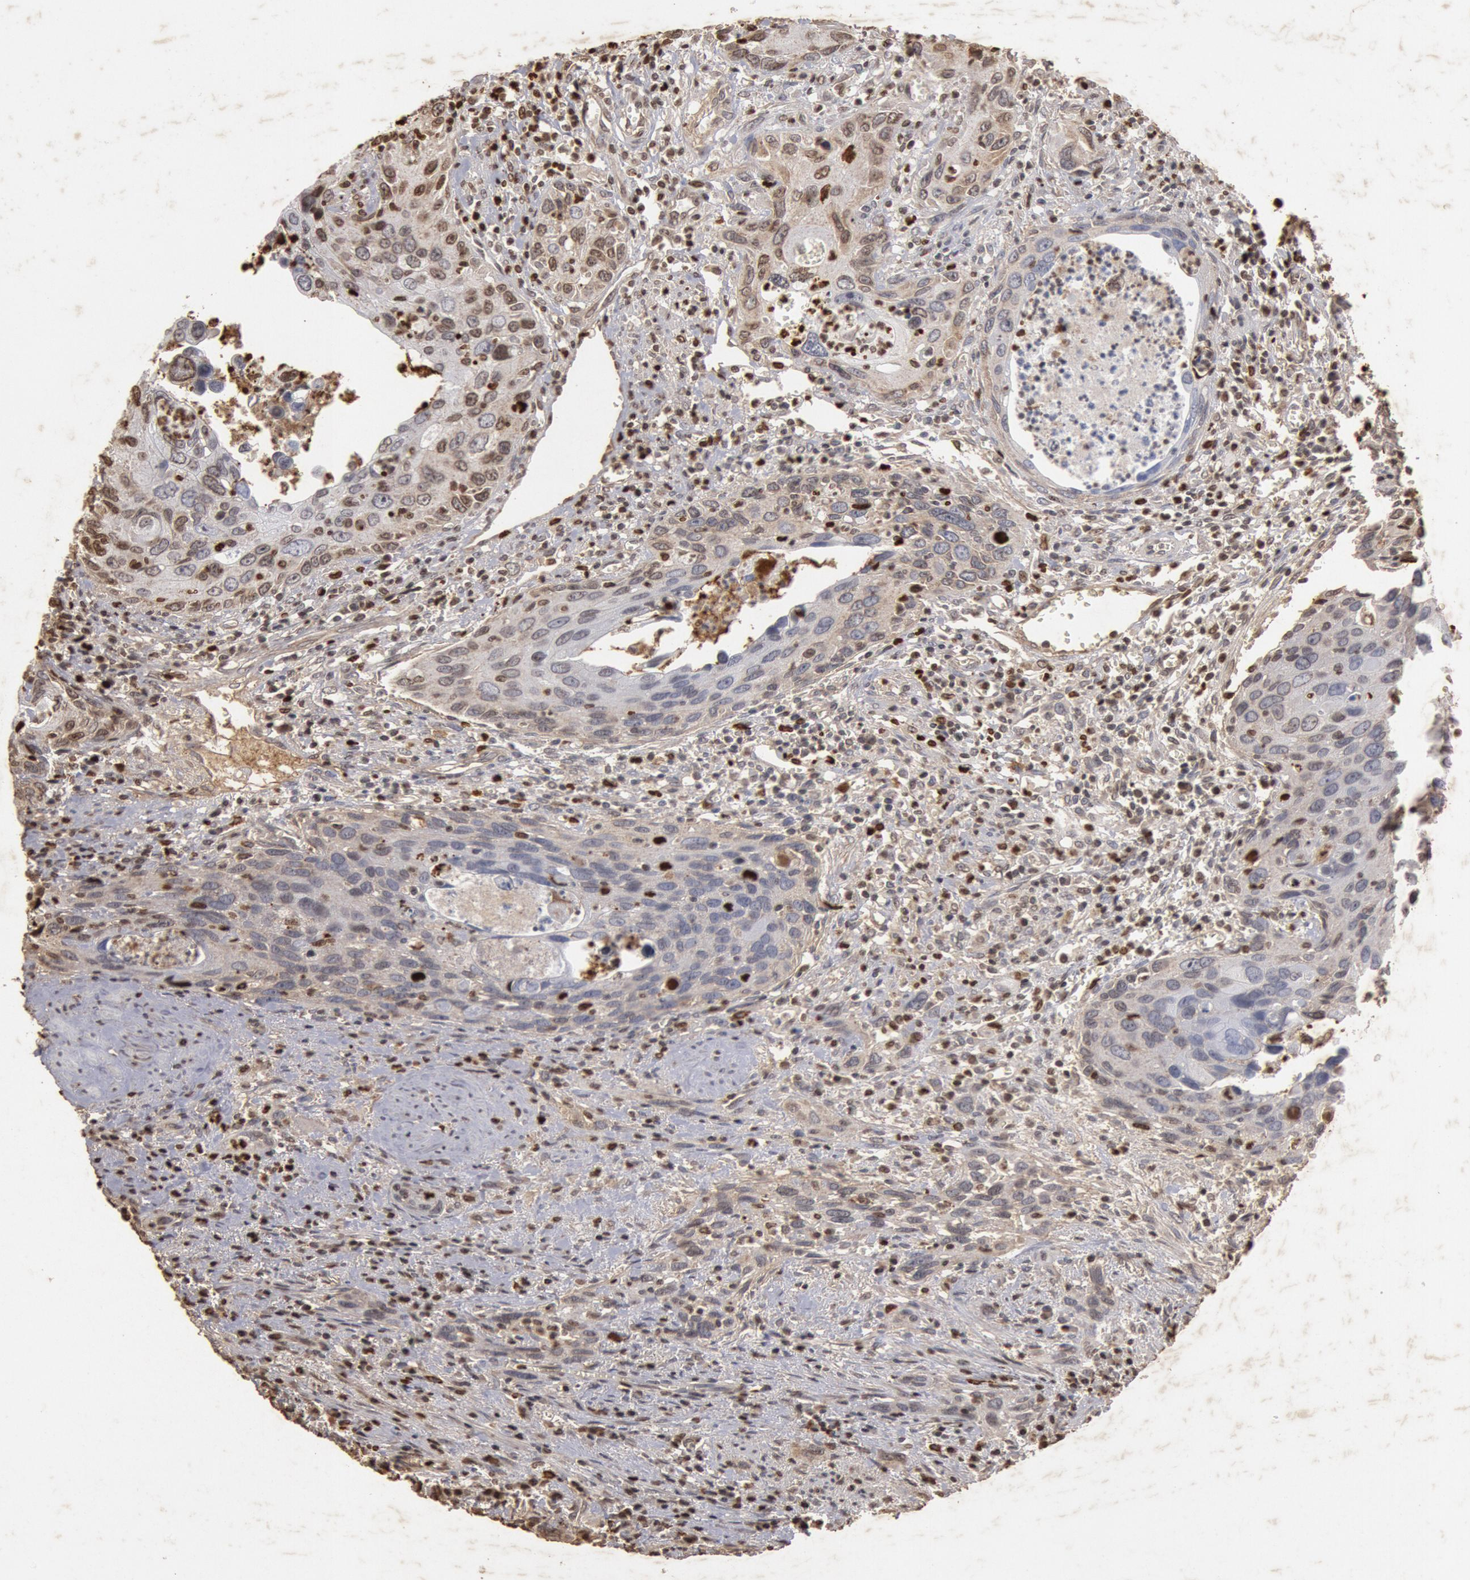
{"staining": {"intensity": "moderate", "quantity": ">75%", "location": "cytoplasmic/membranous,nuclear"}, "tissue": "urothelial cancer", "cell_type": "Tumor cells", "image_type": "cancer", "snomed": [{"axis": "morphology", "description": "Urothelial carcinoma, High grade"}, {"axis": "topography", "description": "Urinary bladder"}], "caption": "IHC photomicrograph of urothelial cancer stained for a protein (brown), which exhibits medium levels of moderate cytoplasmic/membranous and nuclear staining in approximately >75% of tumor cells.", "gene": "FOXA2", "patient": {"sex": "male", "age": 71}}